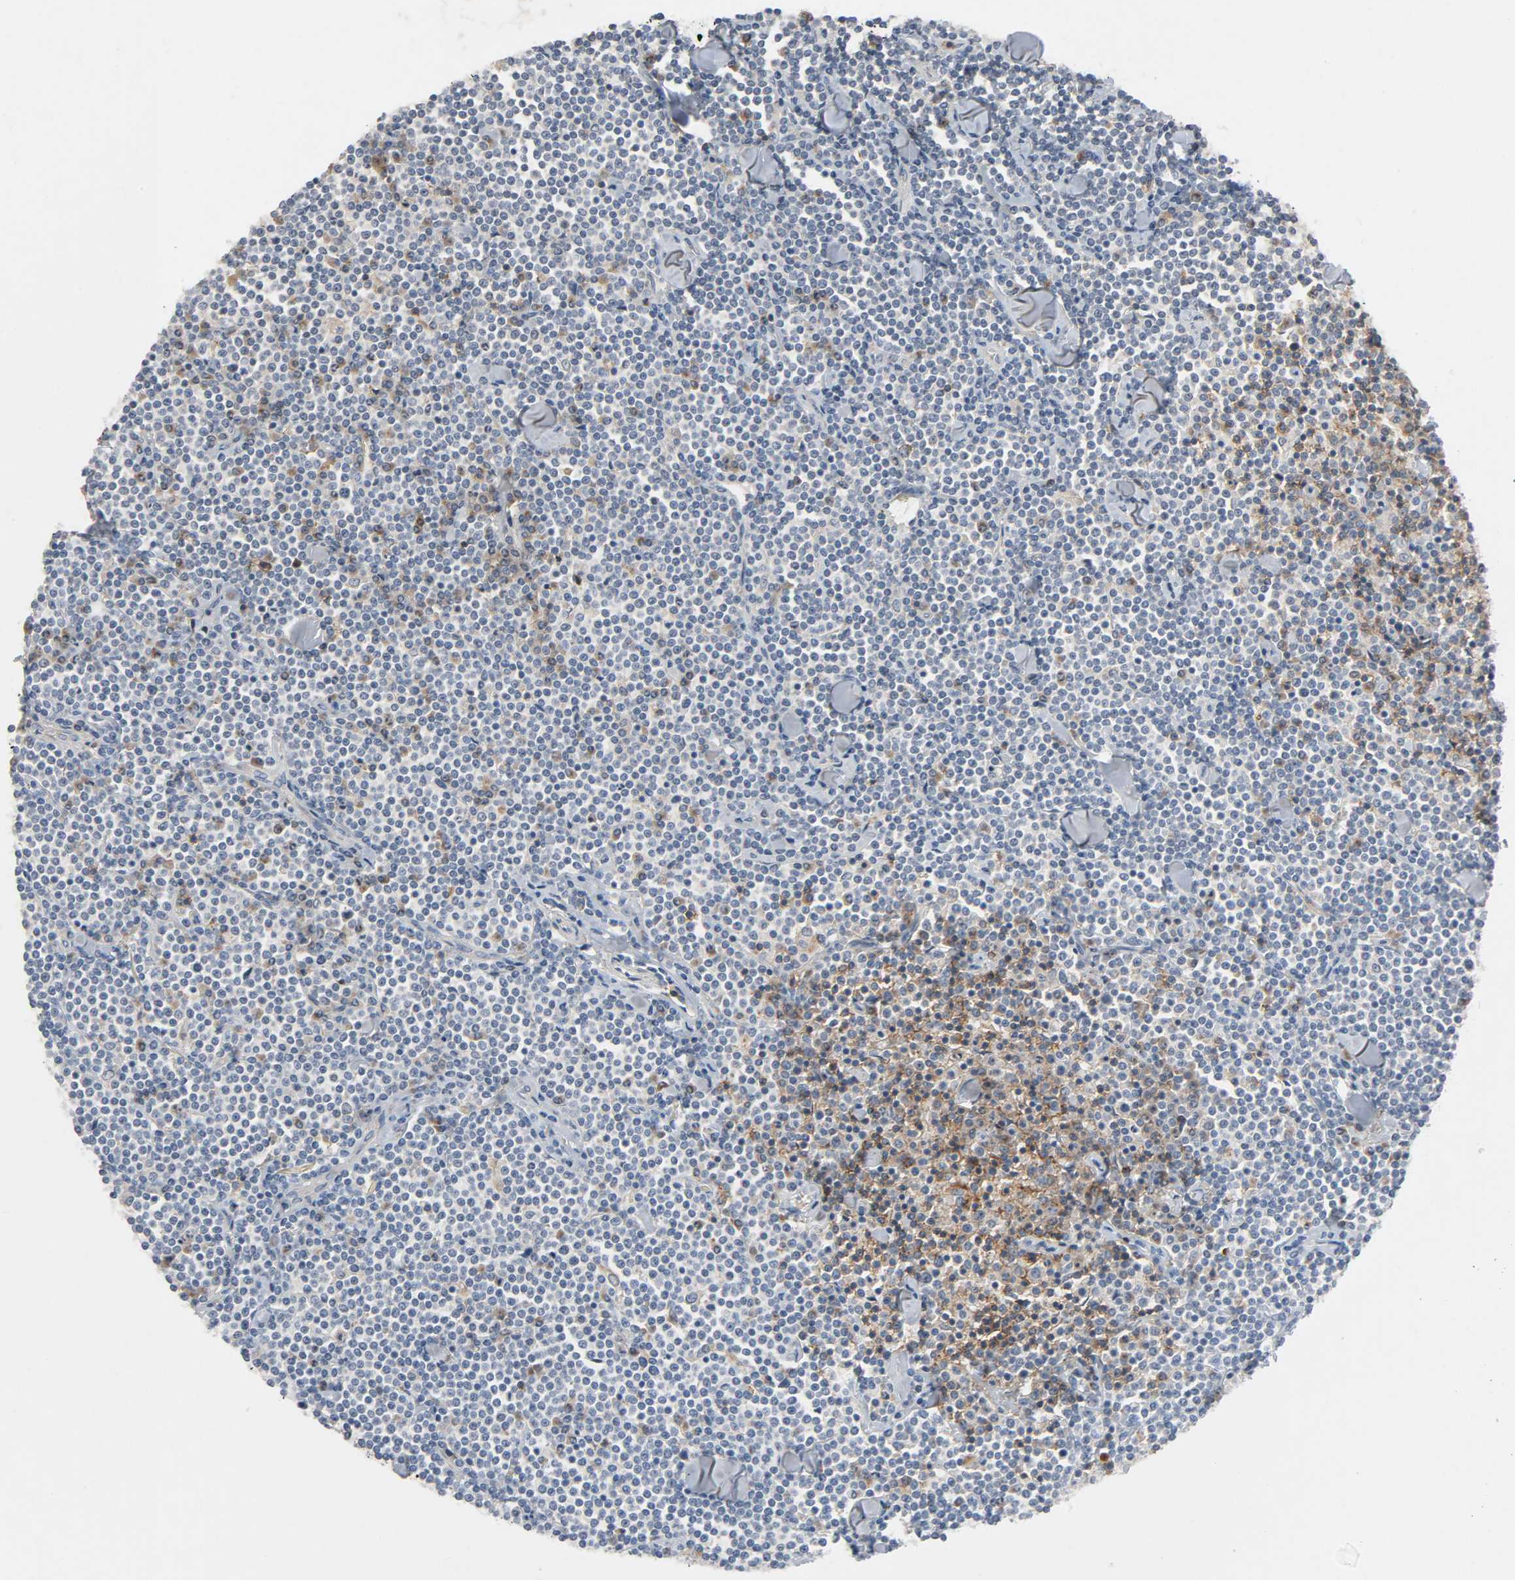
{"staining": {"intensity": "weak", "quantity": "25%-75%", "location": "cytoplasmic/membranous"}, "tissue": "lymphoma", "cell_type": "Tumor cells", "image_type": "cancer", "snomed": [{"axis": "morphology", "description": "Malignant lymphoma, non-Hodgkin's type, Low grade"}, {"axis": "topography", "description": "Soft tissue"}], "caption": "Tumor cells show low levels of weak cytoplasmic/membranous expression in approximately 25%-75% of cells in lymphoma.", "gene": "CD4", "patient": {"sex": "male", "age": 92}}